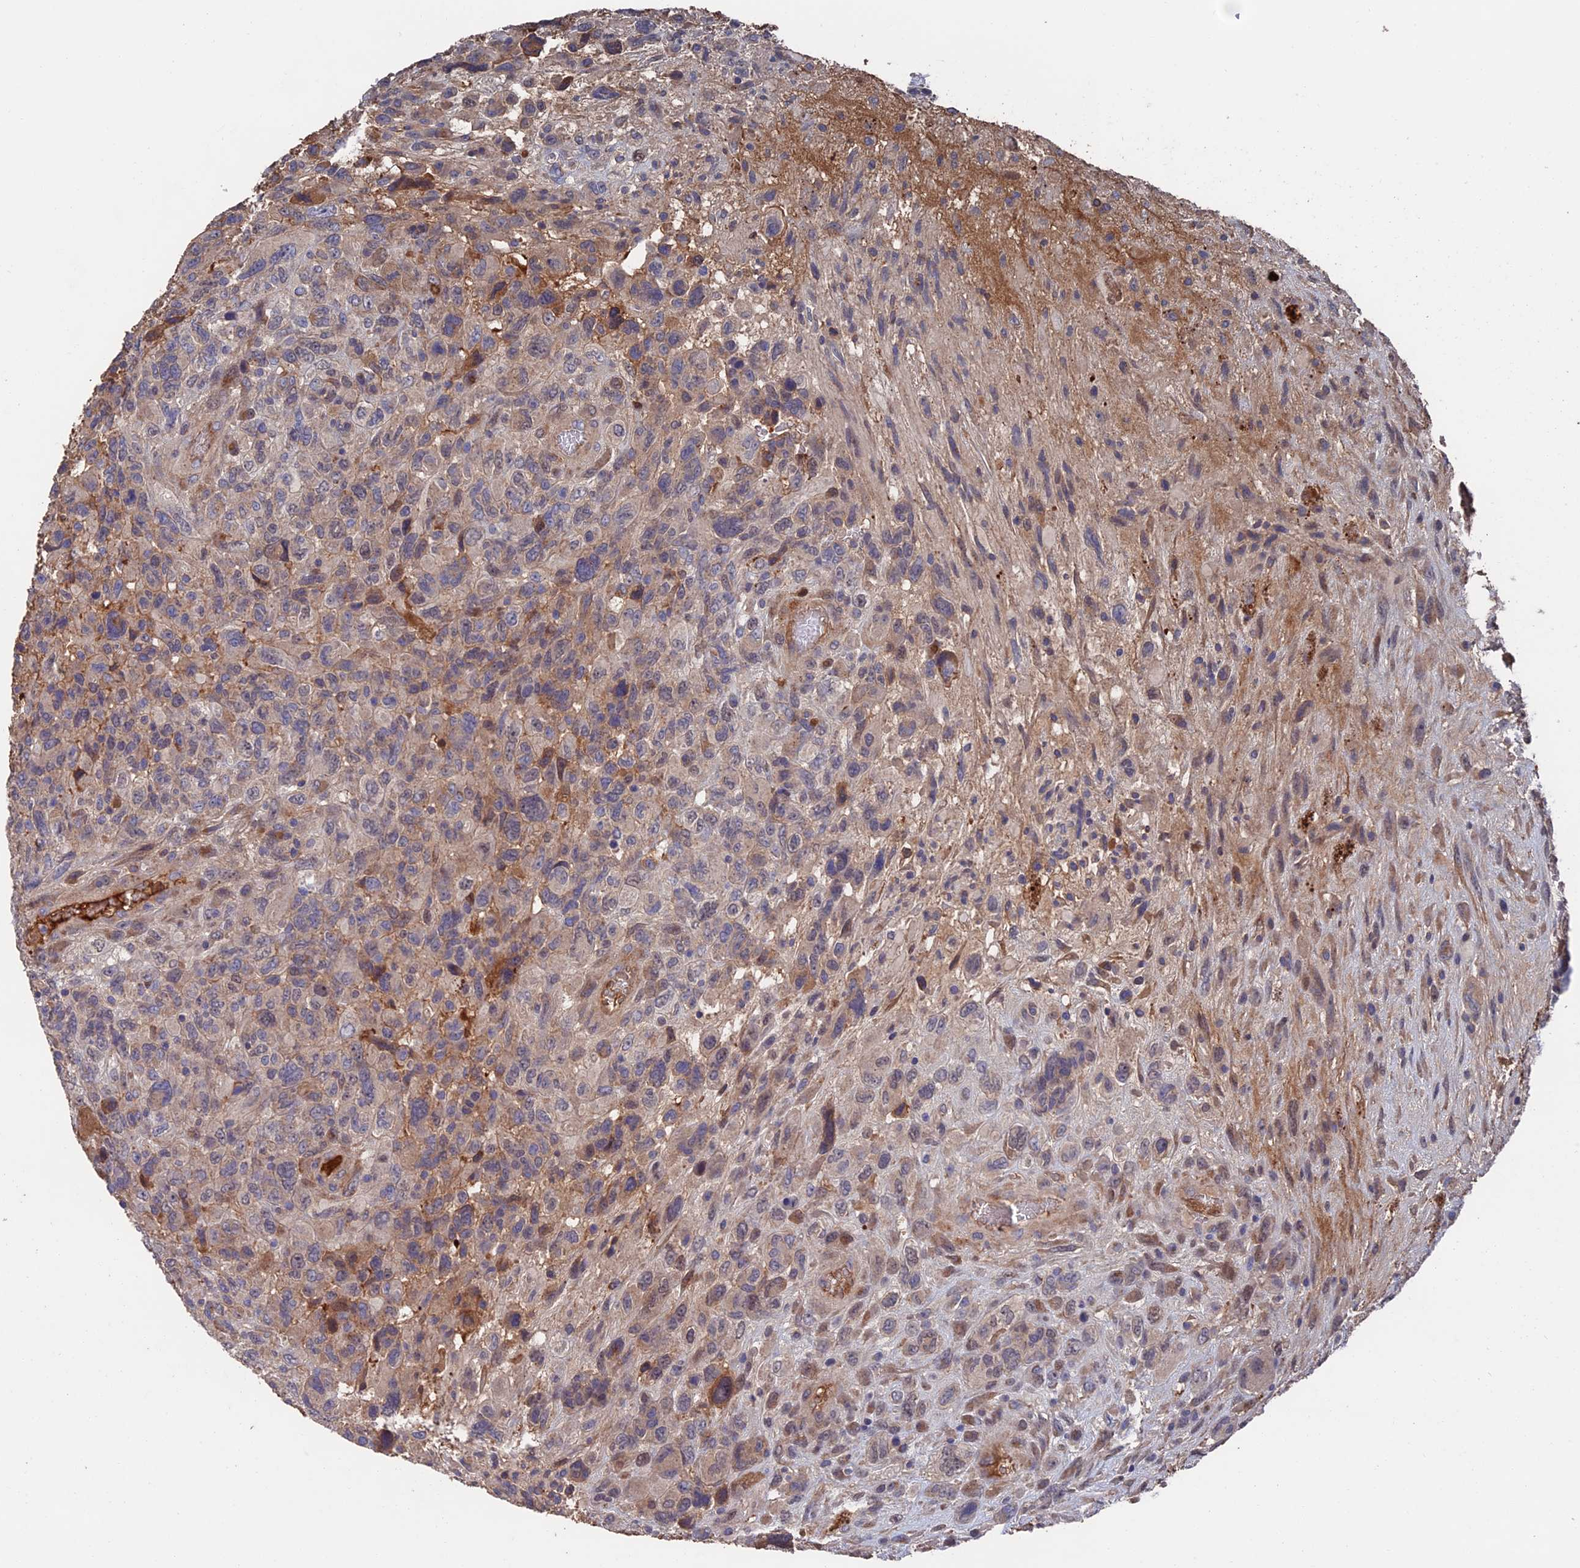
{"staining": {"intensity": "moderate", "quantity": "<25%", "location": "cytoplasmic/membranous"}, "tissue": "glioma", "cell_type": "Tumor cells", "image_type": "cancer", "snomed": [{"axis": "morphology", "description": "Glioma, malignant, High grade"}, {"axis": "topography", "description": "Brain"}], "caption": "The photomicrograph demonstrates staining of high-grade glioma (malignant), revealing moderate cytoplasmic/membranous protein positivity (brown color) within tumor cells.", "gene": "HPF1", "patient": {"sex": "male", "age": 61}}